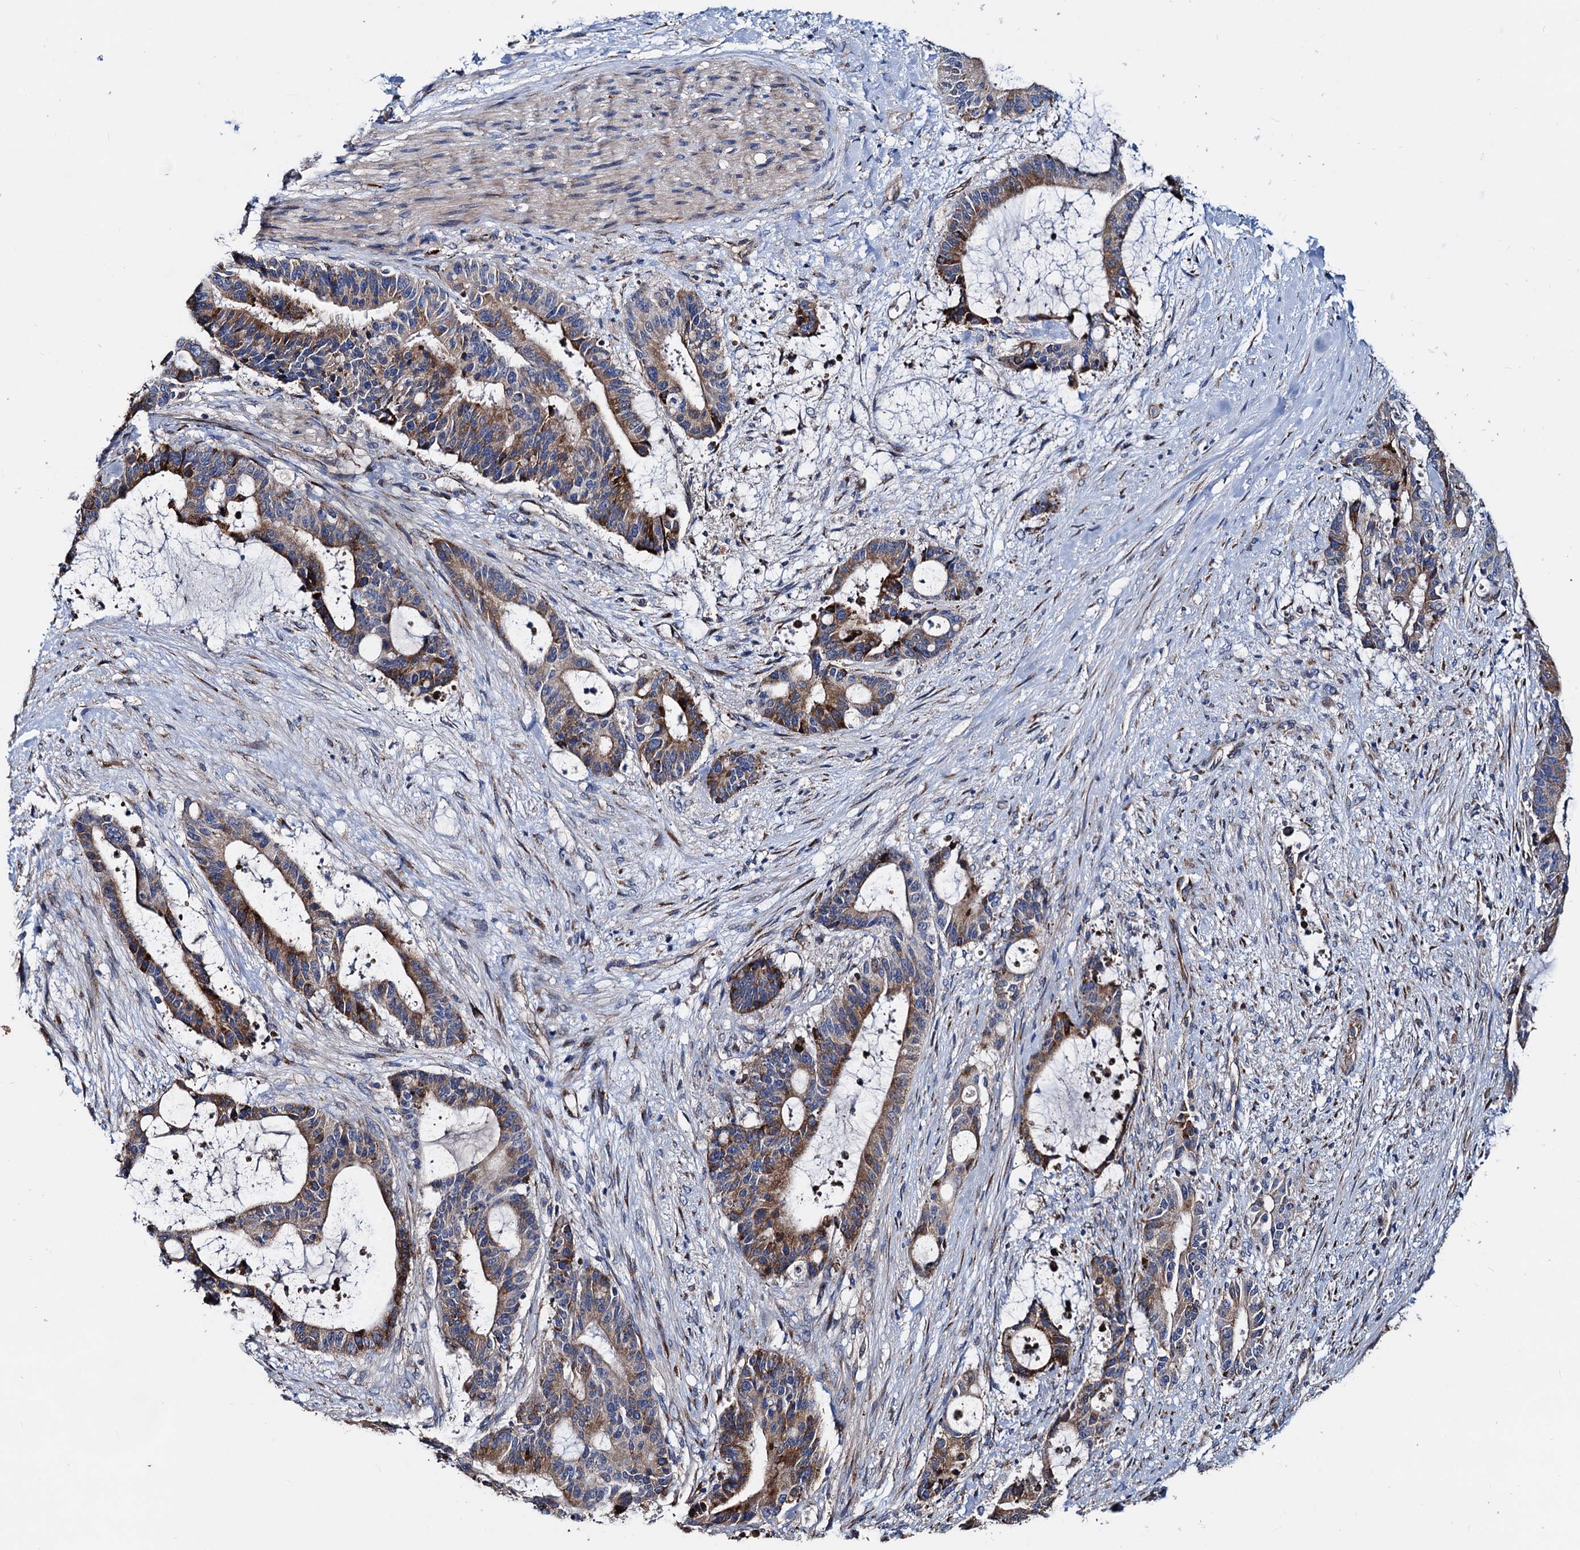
{"staining": {"intensity": "moderate", "quantity": ">75%", "location": "cytoplasmic/membranous"}, "tissue": "liver cancer", "cell_type": "Tumor cells", "image_type": "cancer", "snomed": [{"axis": "morphology", "description": "Normal tissue, NOS"}, {"axis": "morphology", "description": "Cholangiocarcinoma"}, {"axis": "topography", "description": "Liver"}, {"axis": "topography", "description": "Peripheral nerve tissue"}], "caption": "DAB (3,3'-diaminobenzidine) immunohistochemical staining of cholangiocarcinoma (liver) exhibits moderate cytoplasmic/membranous protein staining in about >75% of tumor cells. The protein of interest is stained brown, and the nuclei are stained in blue (DAB (3,3'-diaminobenzidine) IHC with brightfield microscopy, high magnification).", "gene": "AKAP11", "patient": {"sex": "female", "age": 73}}